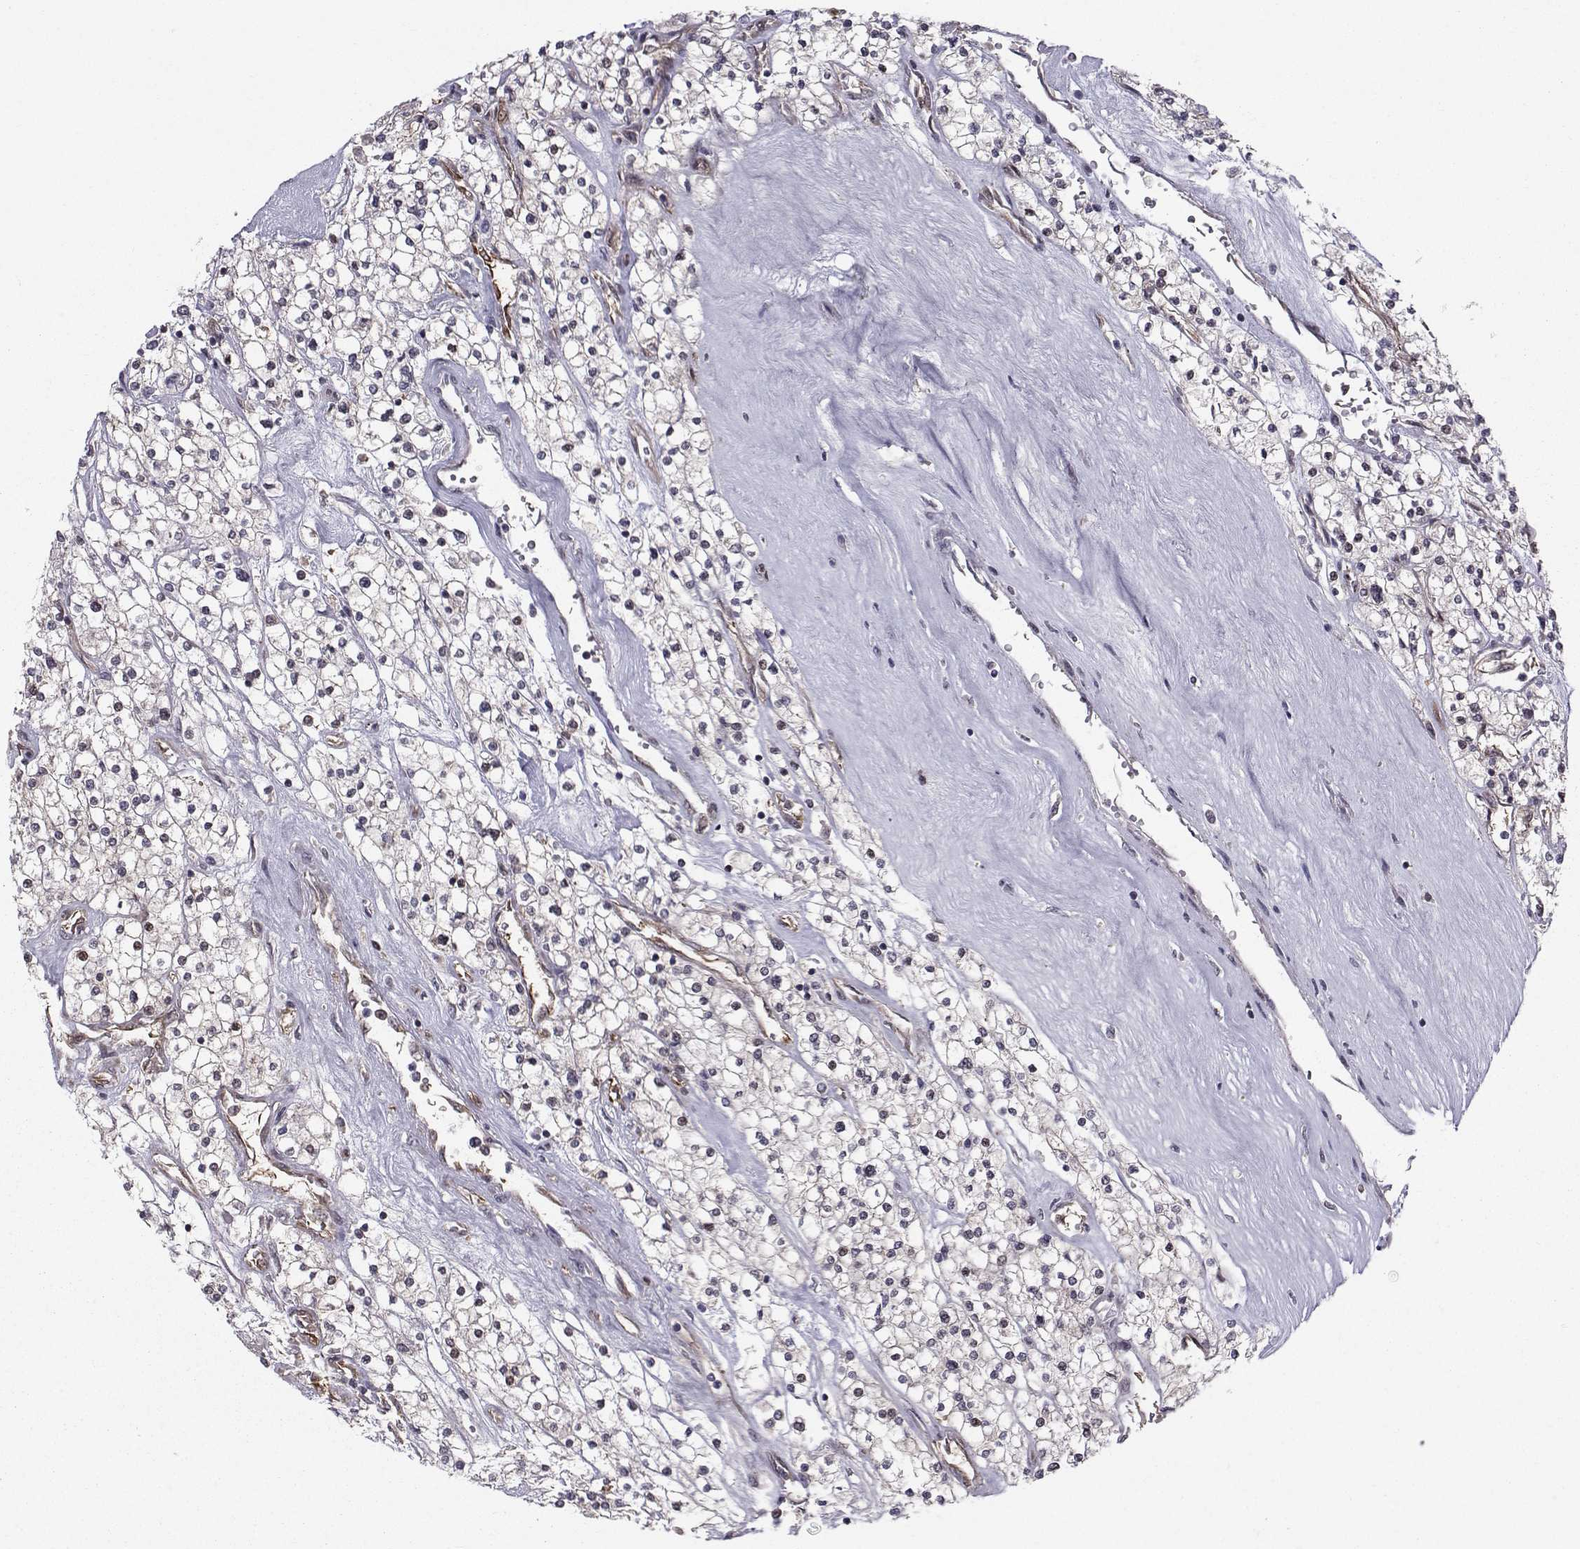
{"staining": {"intensity": "negative", "quantity": "none", "location": "none"}, "tissue": "renal cancer", "cell_type": "Tumor cells", "image_type": "cancer", "snomed": [{"axis": "morphology", "description": "Adenocarcinoma, NOS"}, {"axis": "topography", "description": "Kidney"}], "caption": "Tumor cells are negative for protein expression in human renal cancer.", "gene": "HSP90AB1", "patient": {"sex": "male", "age": 80}}